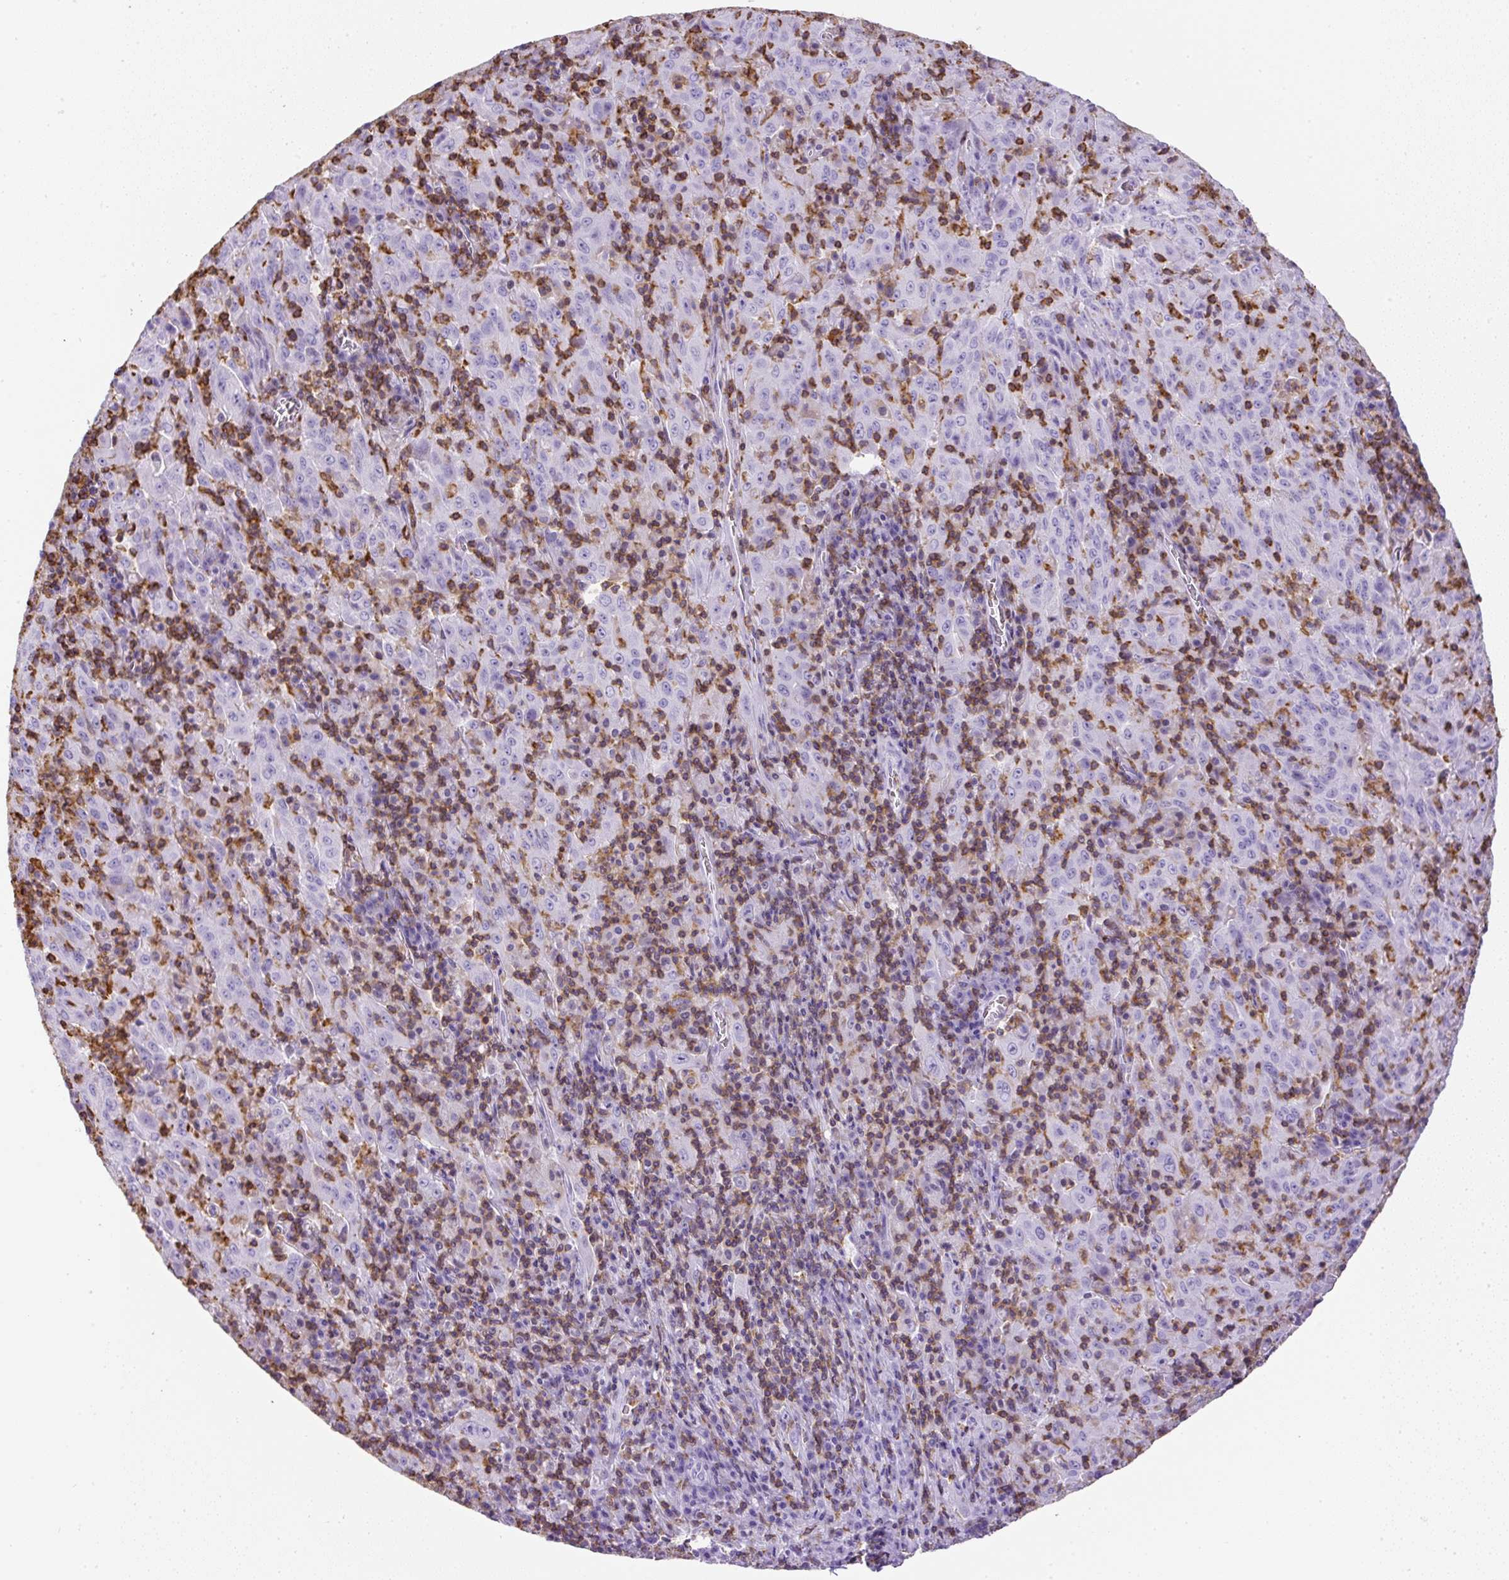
{"staining": {"intensity": "negative", "quantity": "none", "location": "none"}, "tissue": "pancreatic cancer", "cell_type": "Tumor cells", "image_type": "cancer", "snomed": [{"axis": "morphology", "description": "Adenocarcinoma, NOS"}, {"axis": "topography", "description": "Pancreas"}], "caption": "A high-resolution image shows IHC staining of pancreatic cancer (adenocarcinoma), which demonstrates no significant staining in tumor cells.", "gene": "FAM228B", "patient": {"sex": "male", "age": 63}}